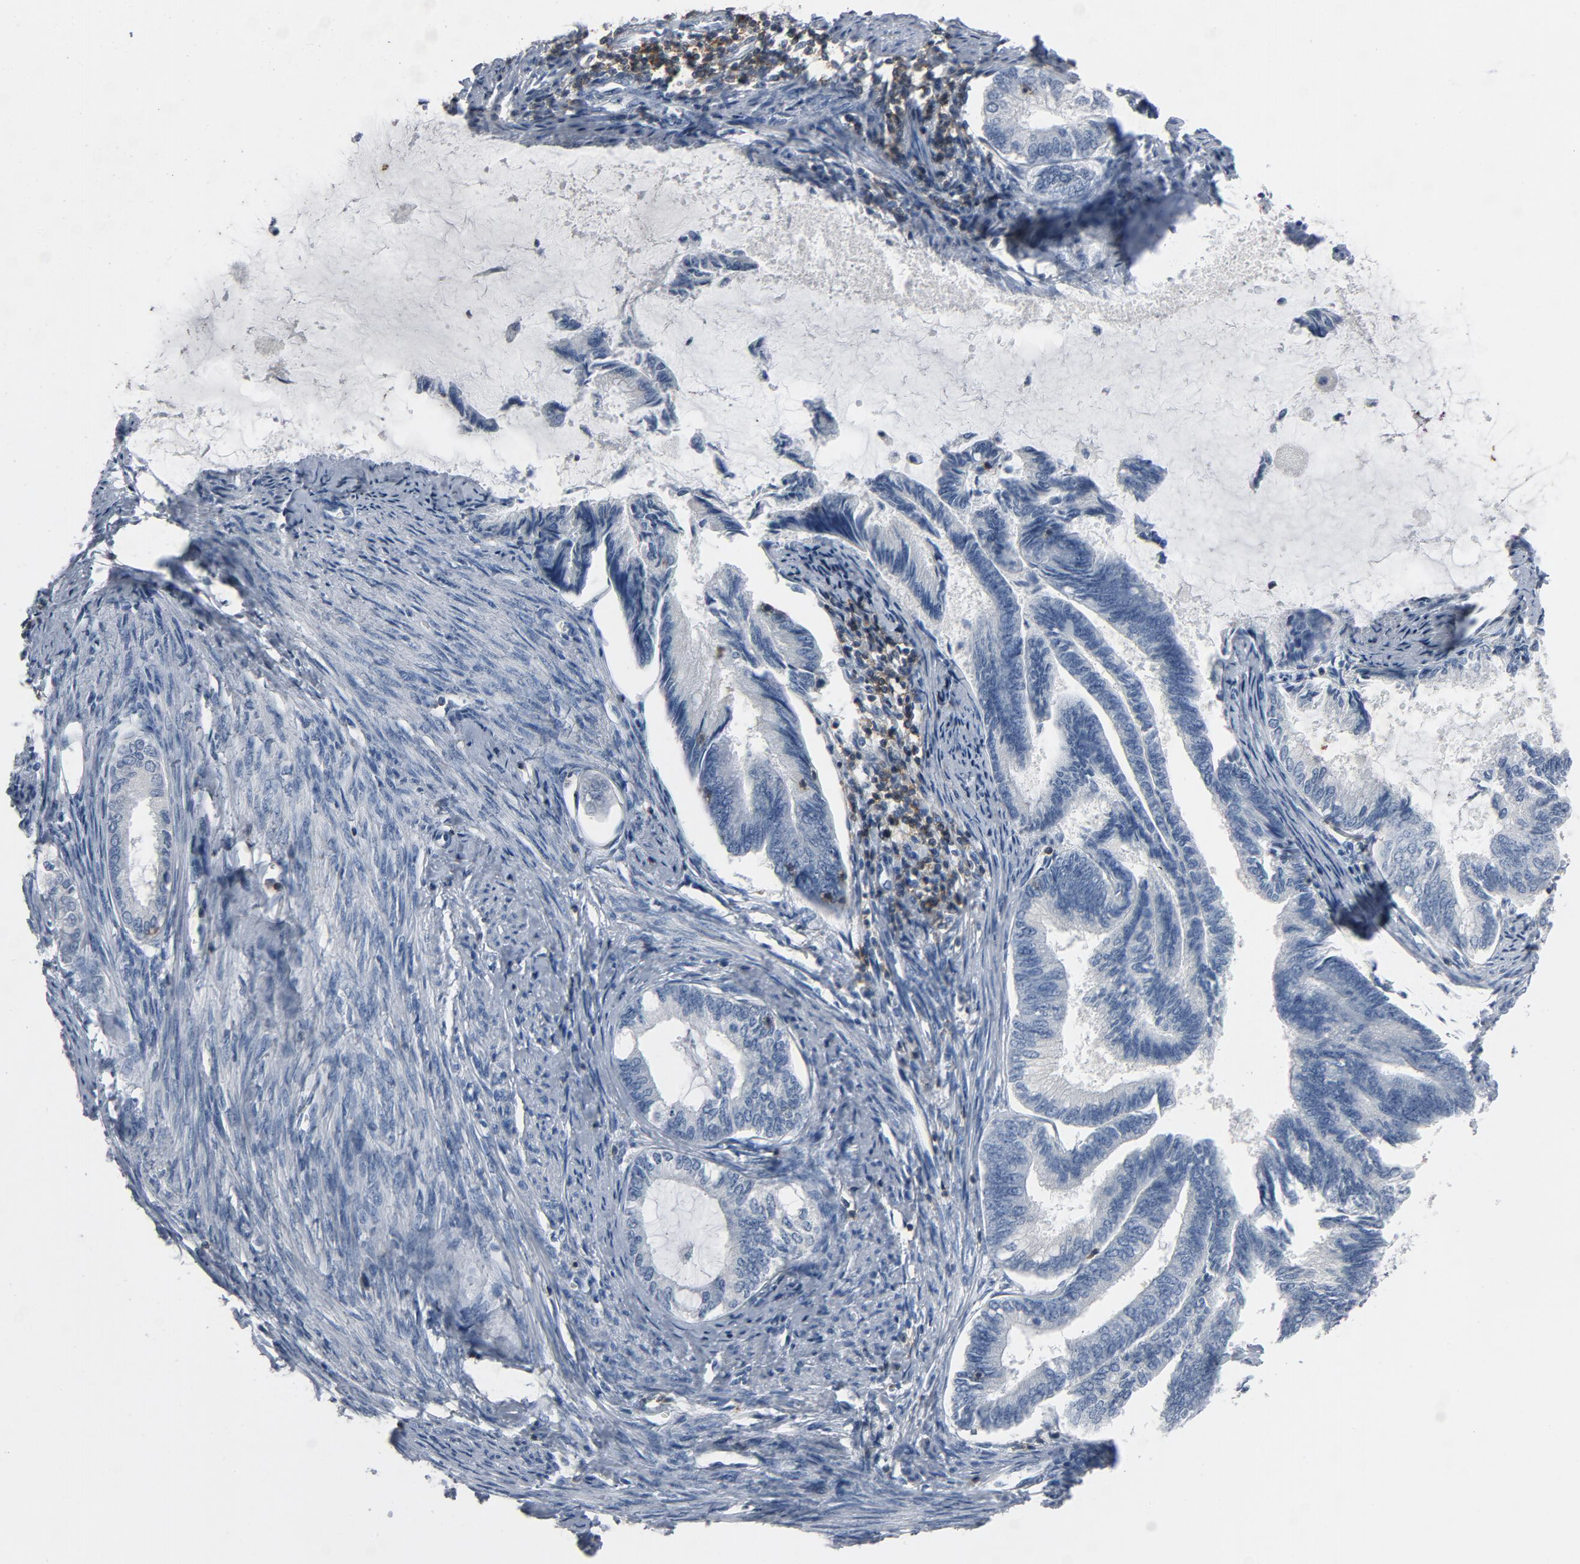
{"staining": {"intensity": "negative", "quantity": "none", "location": "none"}, "tissue": "endometrial cancer", "cell_type": "Tumor cells", "image_type": "cancer", "snomed": [{"axis": "morphology", "description": "Adenocarcinoma, NOS"}, {"axis": "topography", "description": "Endometrium"}], "caption": "DAB (3,3'-diaminobenzidine) immunohistochemical staining of human endometrial cancer (adenocarcinoma) reveals no significant staining in tumor cells.", "gene": "LCK", "patient": {"sex": "female", "age": 86}}